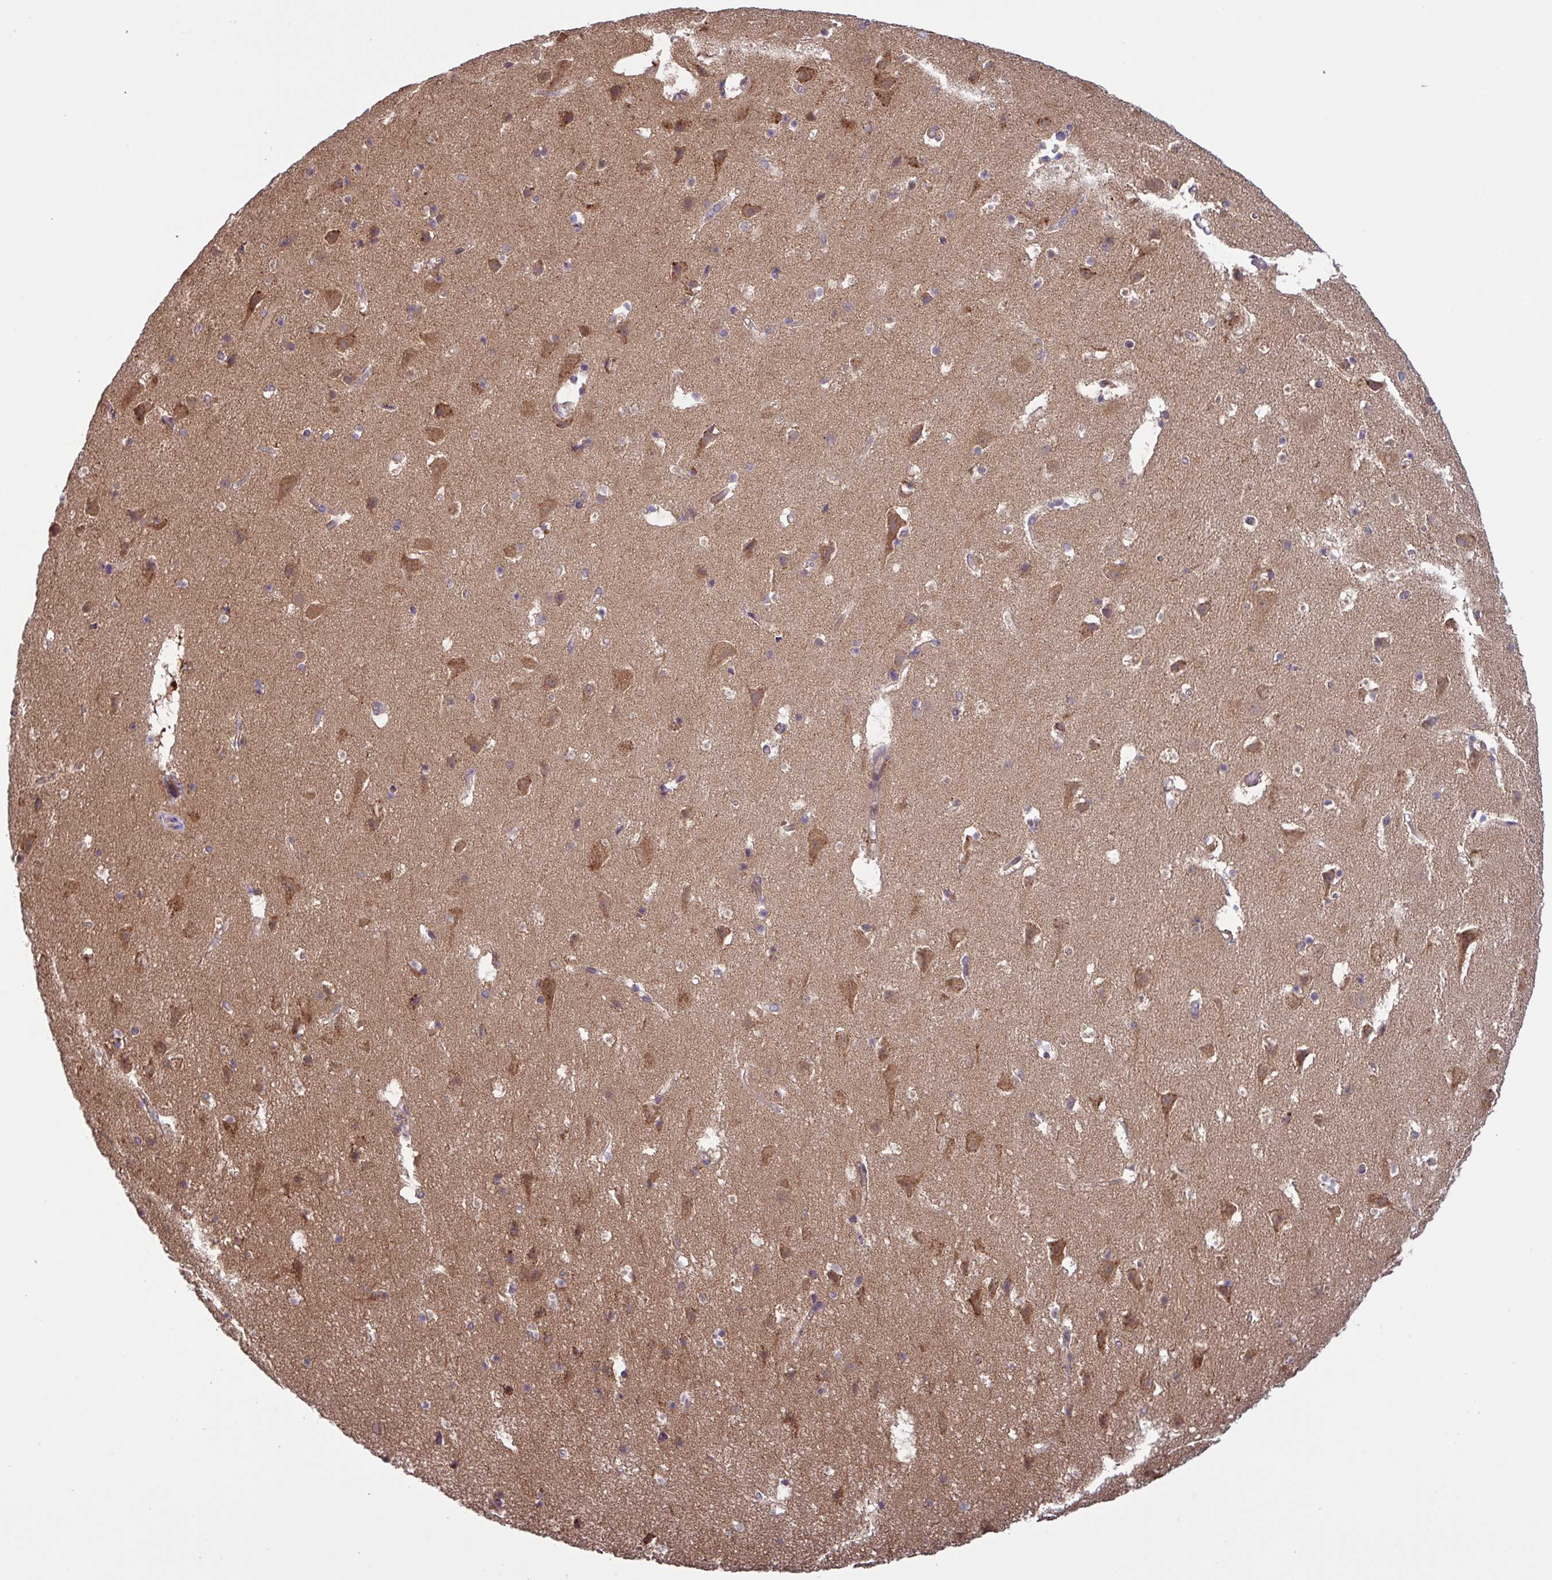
{"staining": {"intensity": "moderate", "quantity": "<25%", "location": "cytoplasmic/membranous"}, "tissue": "cerebral cortex", "cell_type": "Endothelial cells", "image_type": "normal", "snomed": [{"axis": "morphology", "description": "Normal tissue, NOS"}, {"axis": "topography", "description": "Cerebral cortex"}], "caption": "About <25% of endothelial cells in benign cerebral cortex display moderate cytoplasmic/membranous protein expression as visualized by brown immunohistochemical staining.", "gene": "INTS10", "patient": {"sex": "female", "age": 42}}